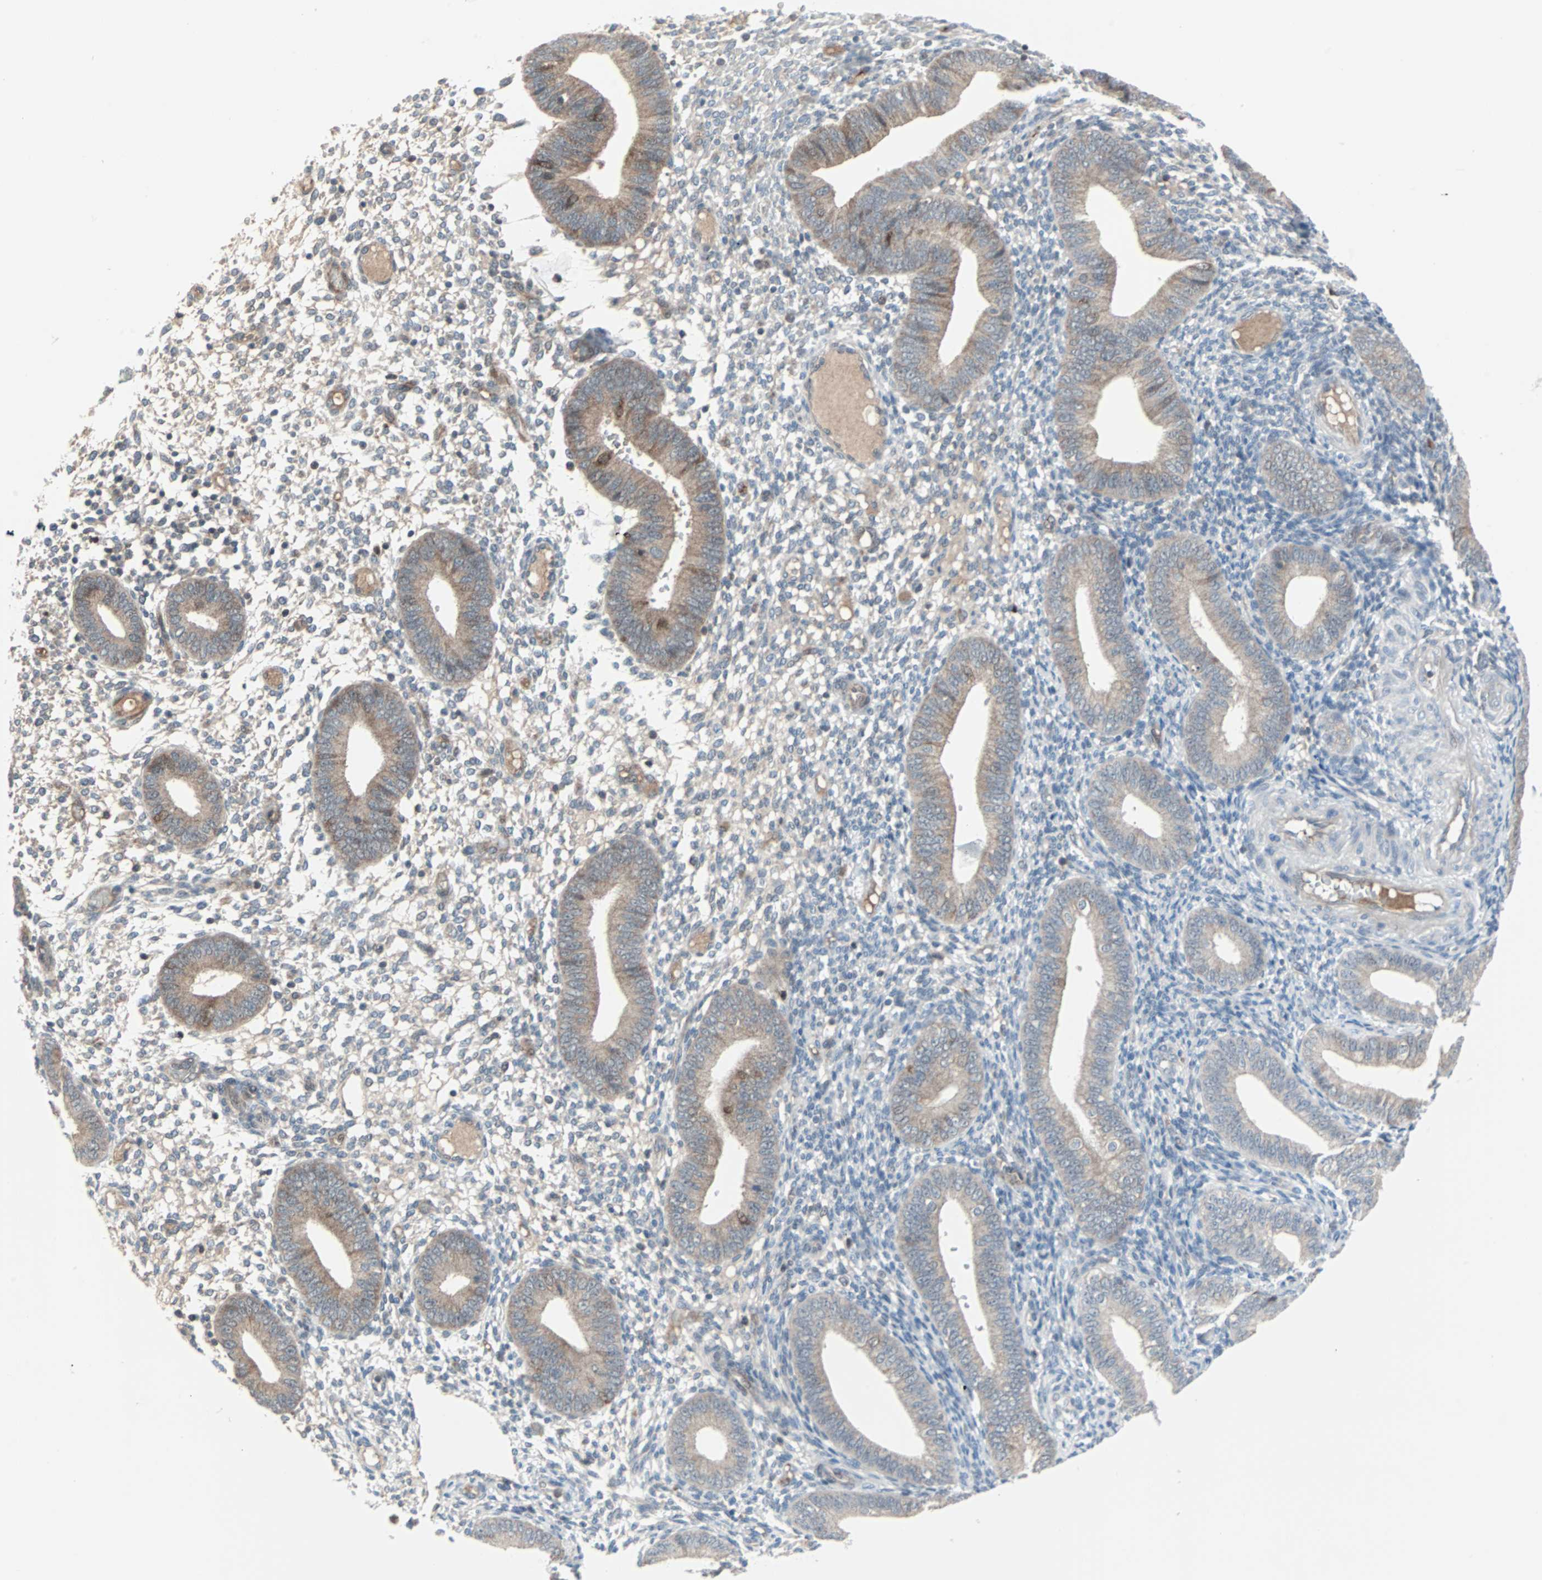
{"staining": {"intensity": "negative", "quantity": "none", "location": "none"}, "tissue": "endometrium", "cell_type": "Cells in endometrial stroma", "image_type": "normal", "snomed": [{"axis": "morphology", "description": "Normal tissue, NOS"}, {"axis": "topography", "description": "Endometrium"}], "caption": "A high-resolution histopathology image shows IHC staining of unremarkable endometrium, which displays no significant staining in cells in endometrial stroma. The staining was performed using DAB to visualize the protein expression in brown, while the nuclei were stained in blue with hematoxylin (Magnification: 20x).", "gene": "CASP3", "patient": {"sex": "female", "age": 42}}